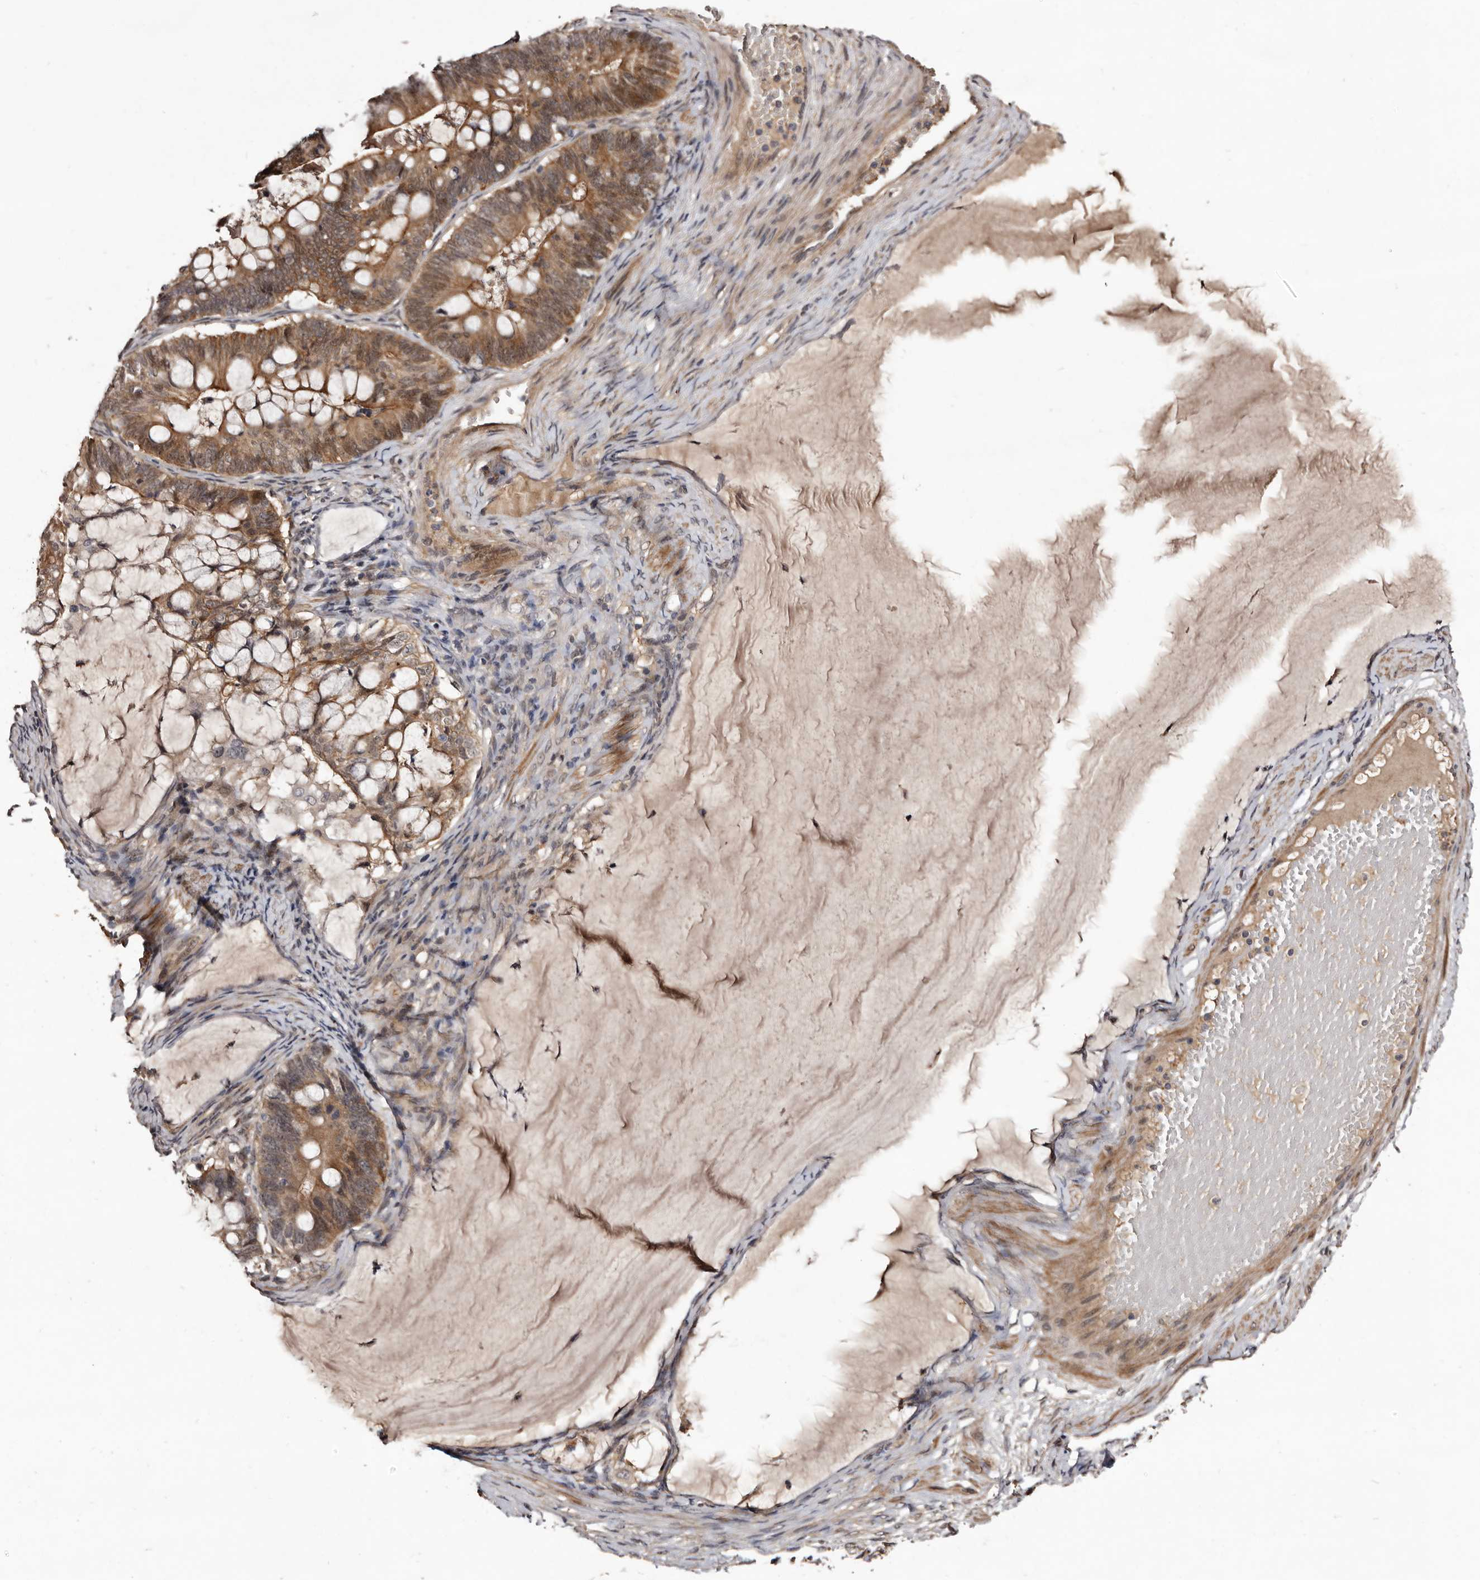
{"staining": {"intensity": "moderate", "quantity": ">75%", "location": "cytoplasmic/membranous"}, "tissue": "ovarian cancer", "cell_type": "Tumor cells", "image_type": "cancer", "snomed": [{"axis": "morphology", "description": "Cystadenocarcinoma, mucinous, NOS"}, {"axis": "topography", "description": "Ovary"}], "caption": "High-power microscopy captured an IHC micrograph of mucinous cystadenocarcinoma (ovarian), revealing moderate cytoplasmic/membranous expression in about >75% of tumor cells.", "gene": "LANCL2", "patient": {"sex": "female", "age": 61}}